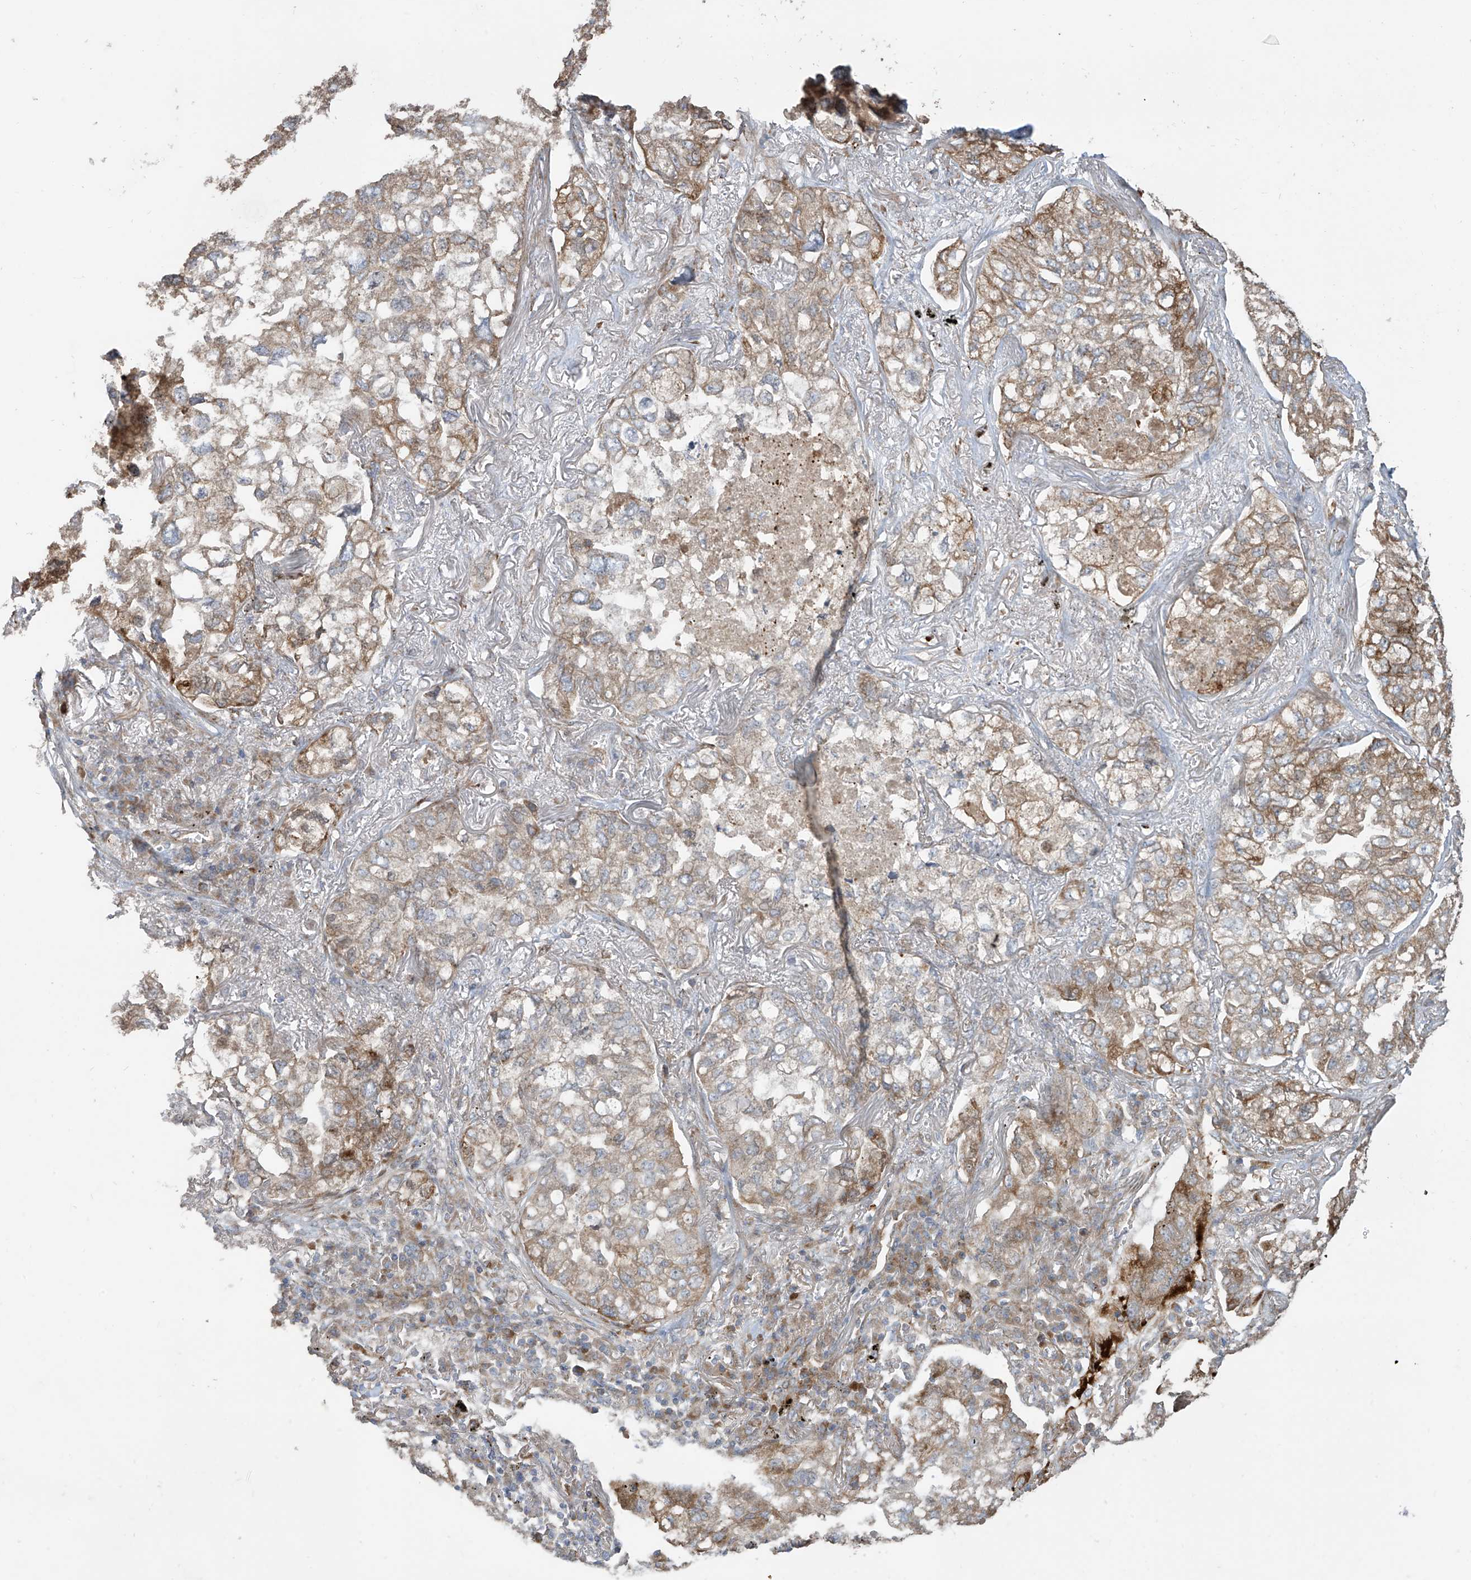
{"staining": {"intensity": "moderate", "quantity": ">75%", "location": "cytoplasmic/membranous"}, "tissue": "lung cancer", "cell_type": "Tumor cells", "image_type": "cancer", "snomed": [{"axis": "morphology", "description": "Adenocarcinoma, NOS"}, {"axis": "topography", "description": "Lung"}], "caption": "Approximately >75% of tumor cells in human adenocarcinoma (lung) display moderate cytoplasmic/membranous protein positivity as visualized by brown immunohistochemical staining.", "gene": "ABTB1", "patient": {"sex": "male", "age": 65}}